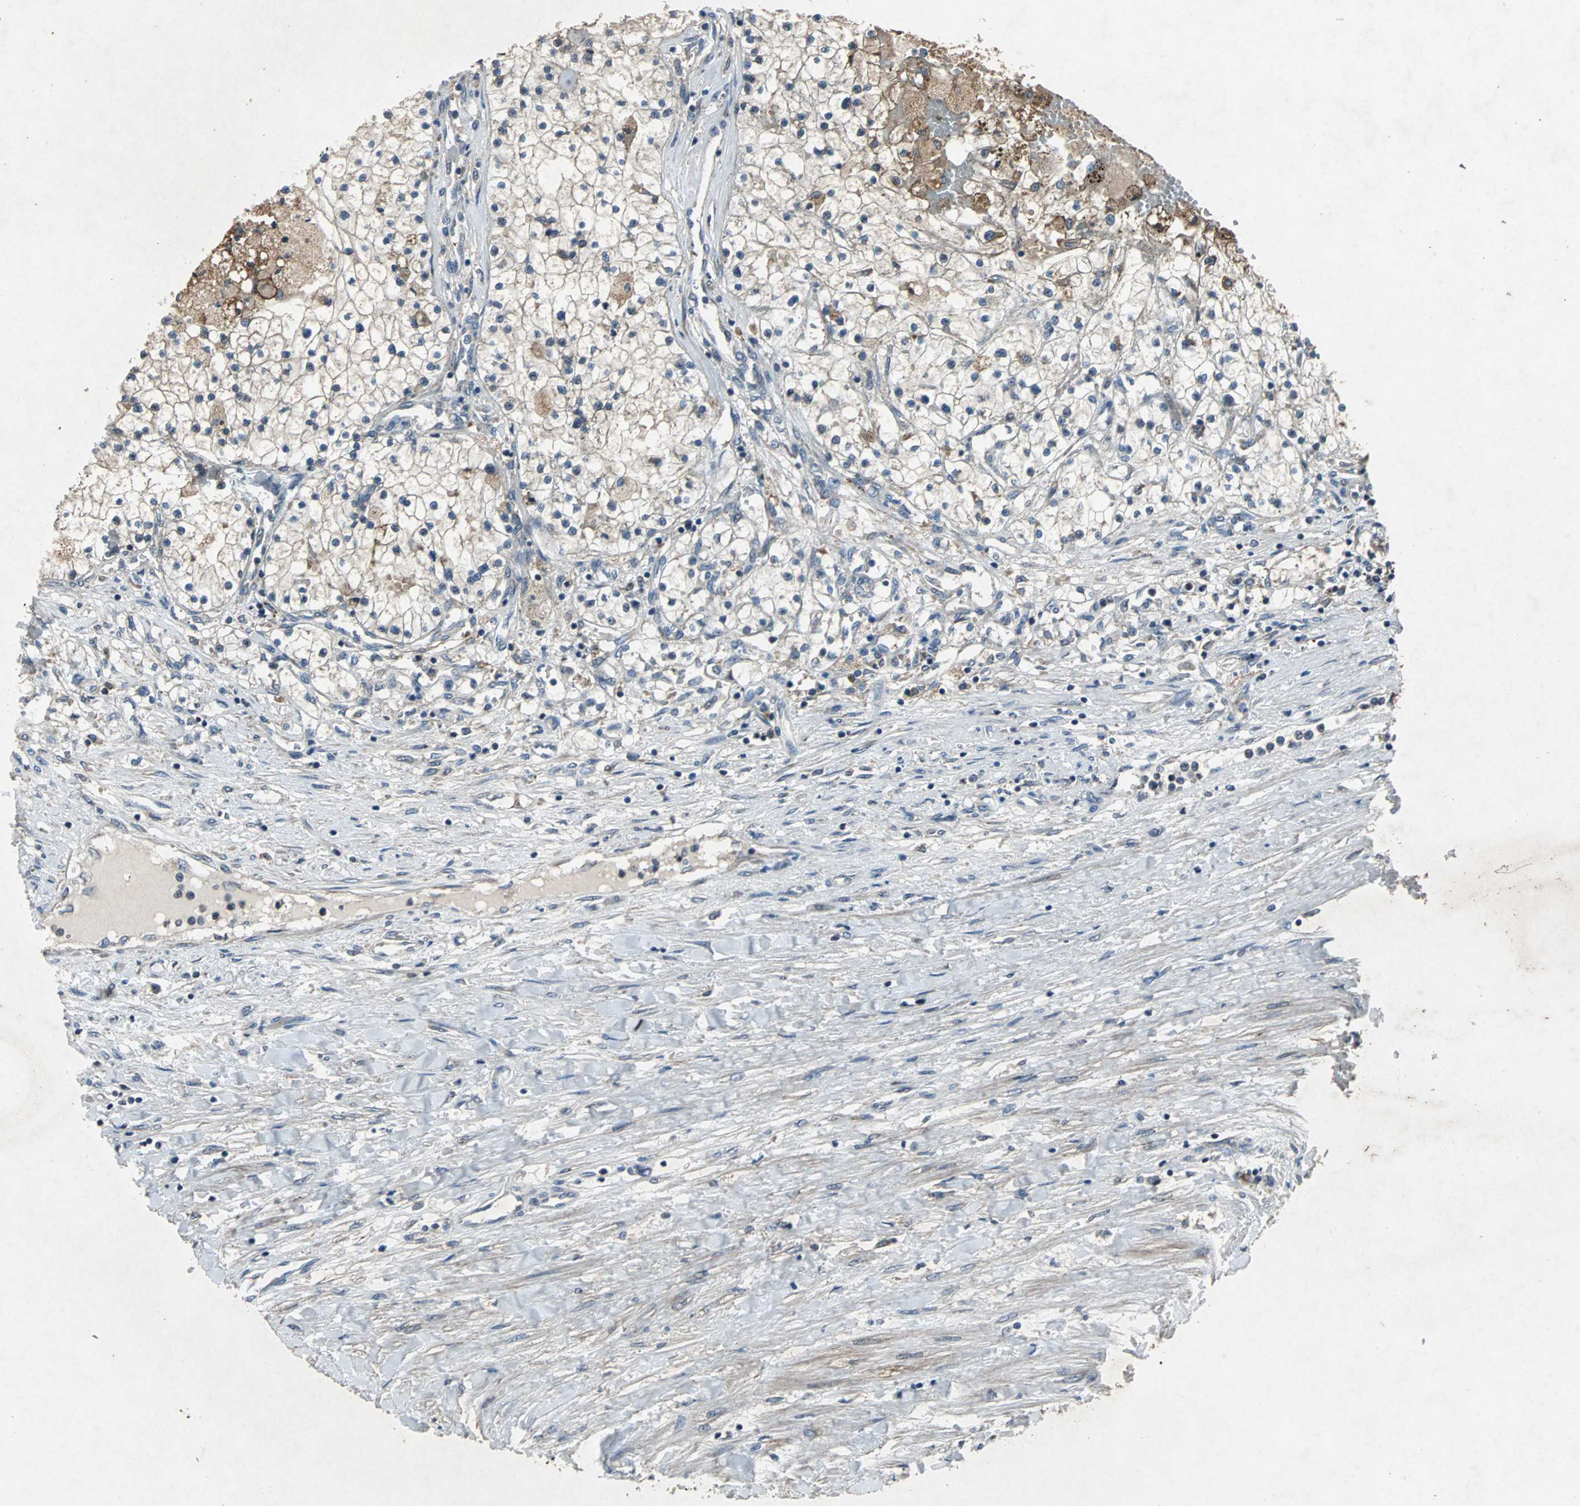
{"staining": {"intensity": "weak", "quantity": "<25%", "location": "cytoplasmic/membranous"}, "tissue": "renal cancer", "cell_type": "Tumor cells", "image_type": "cancer", "snomed": [{"axis": "morphology", "description": "Adenocarcinoma, NOS"}, {"axis": "topography", "description": "Kidney"}], "caption": "A photomicrograph of renal cancer stained for a protein exhibits no brown staining in tumor cells.", "gene": "SOS1", "patient": {"sex": "male", "age": 68}}